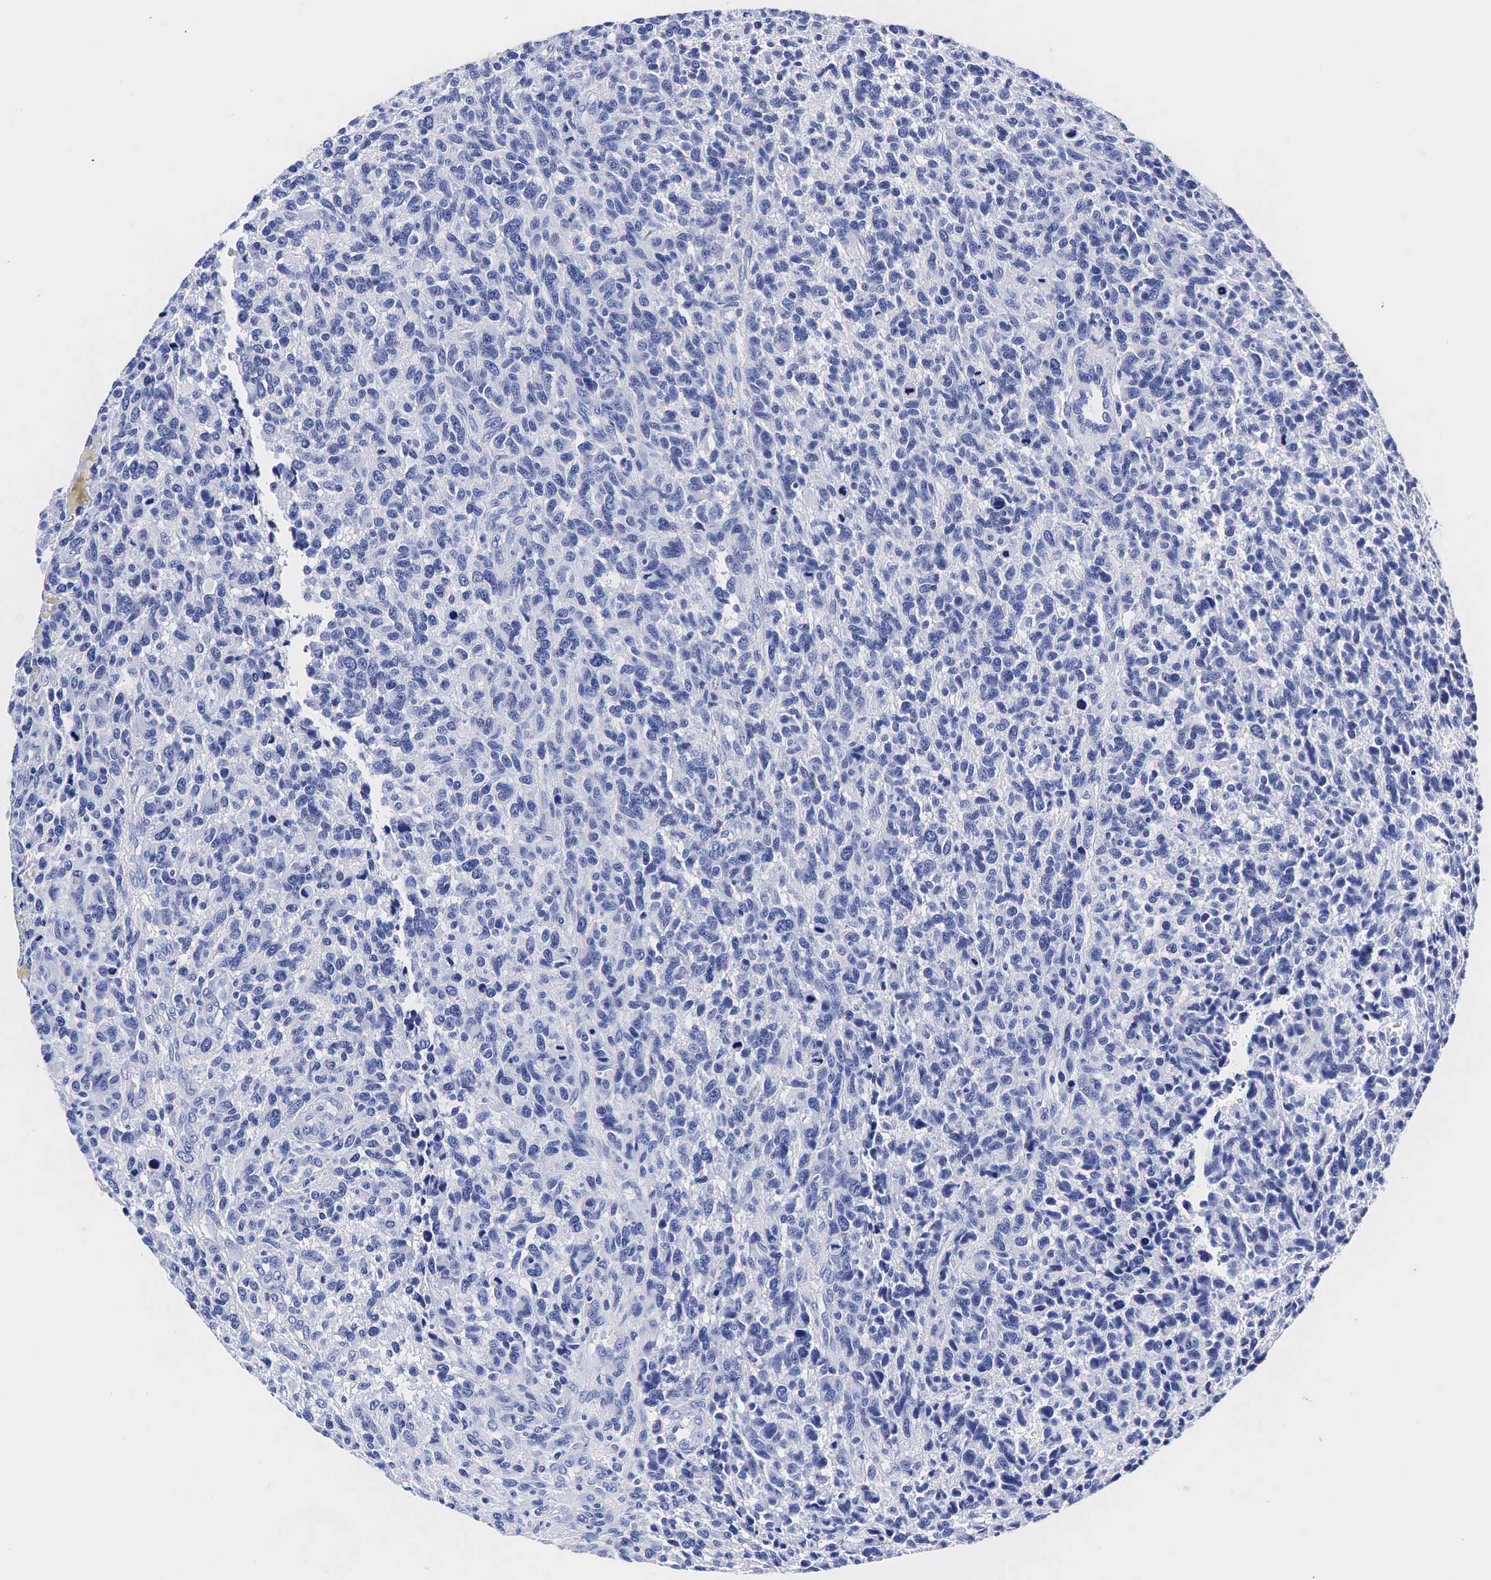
{"staining": {"intensity": "negative", "quantity": "none", "location": "none"}, "tissue": "glioma", "cell_type": "Tumor cells", "image_type": "cancer", "snomed": [{"axis": "morphology", "description": "Glioma, malignant, High grade"}, {"axis": "topography", "description": "Brain"}], "caption": "Tumor cells show no significant positivity in high-grade glioma (malignant).", "gene": "TG", "patient": {"sex": "male", "age": 77}}